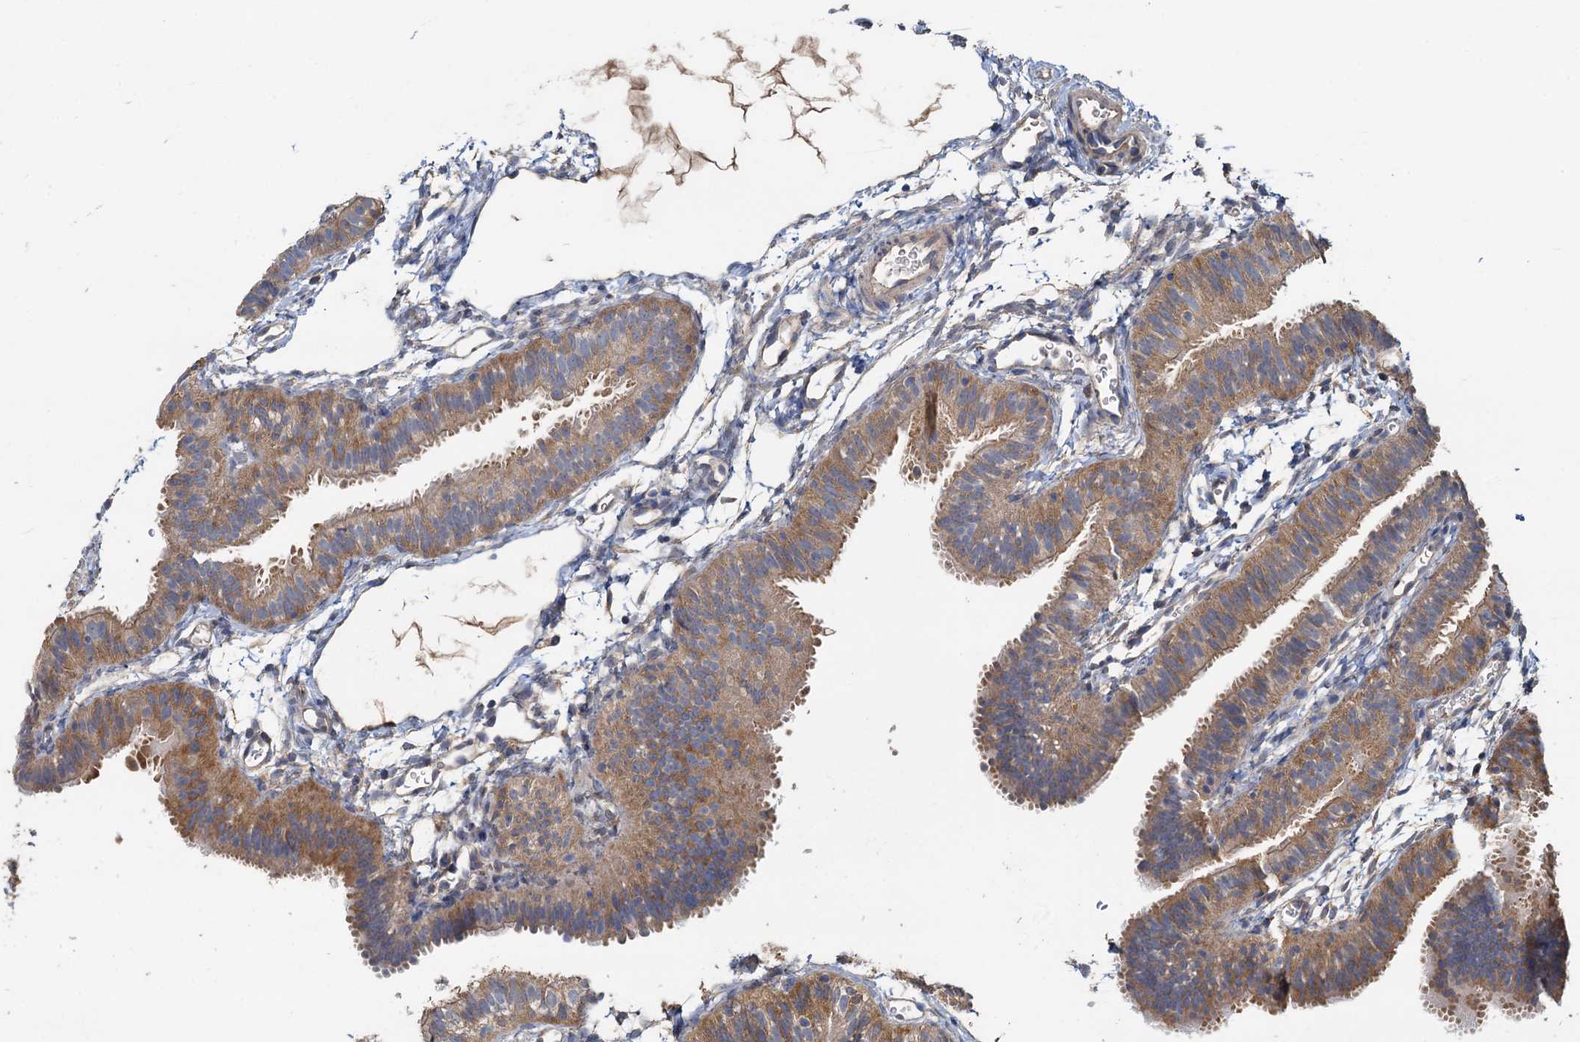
{"staining": {"intensity": "moderate", "quantity": ">75%", "location": "cytoplasmic/membranous"}, "tissue": "fallopian tube", "cell_type": "Glandular cells", "image_type": "normal", "snomed": [{"axis": "morphology", "description": "Normal tissue, NOS"}, {"axis": "topography", "description": "Fallopian tube"}], "caption": "High-magnification brightfield microscopy of unremarkable fallopian tube stained with DAB (3,3'-diaminobenzidine) (brown) and counterstained with hematoxylin (blue). glandular cells exhibit moderate cytoplasmic/membranous positivity is present in approximately>75% of cells.", "gene": "HYI", "patient": {"sex": "female", "age": 35}}